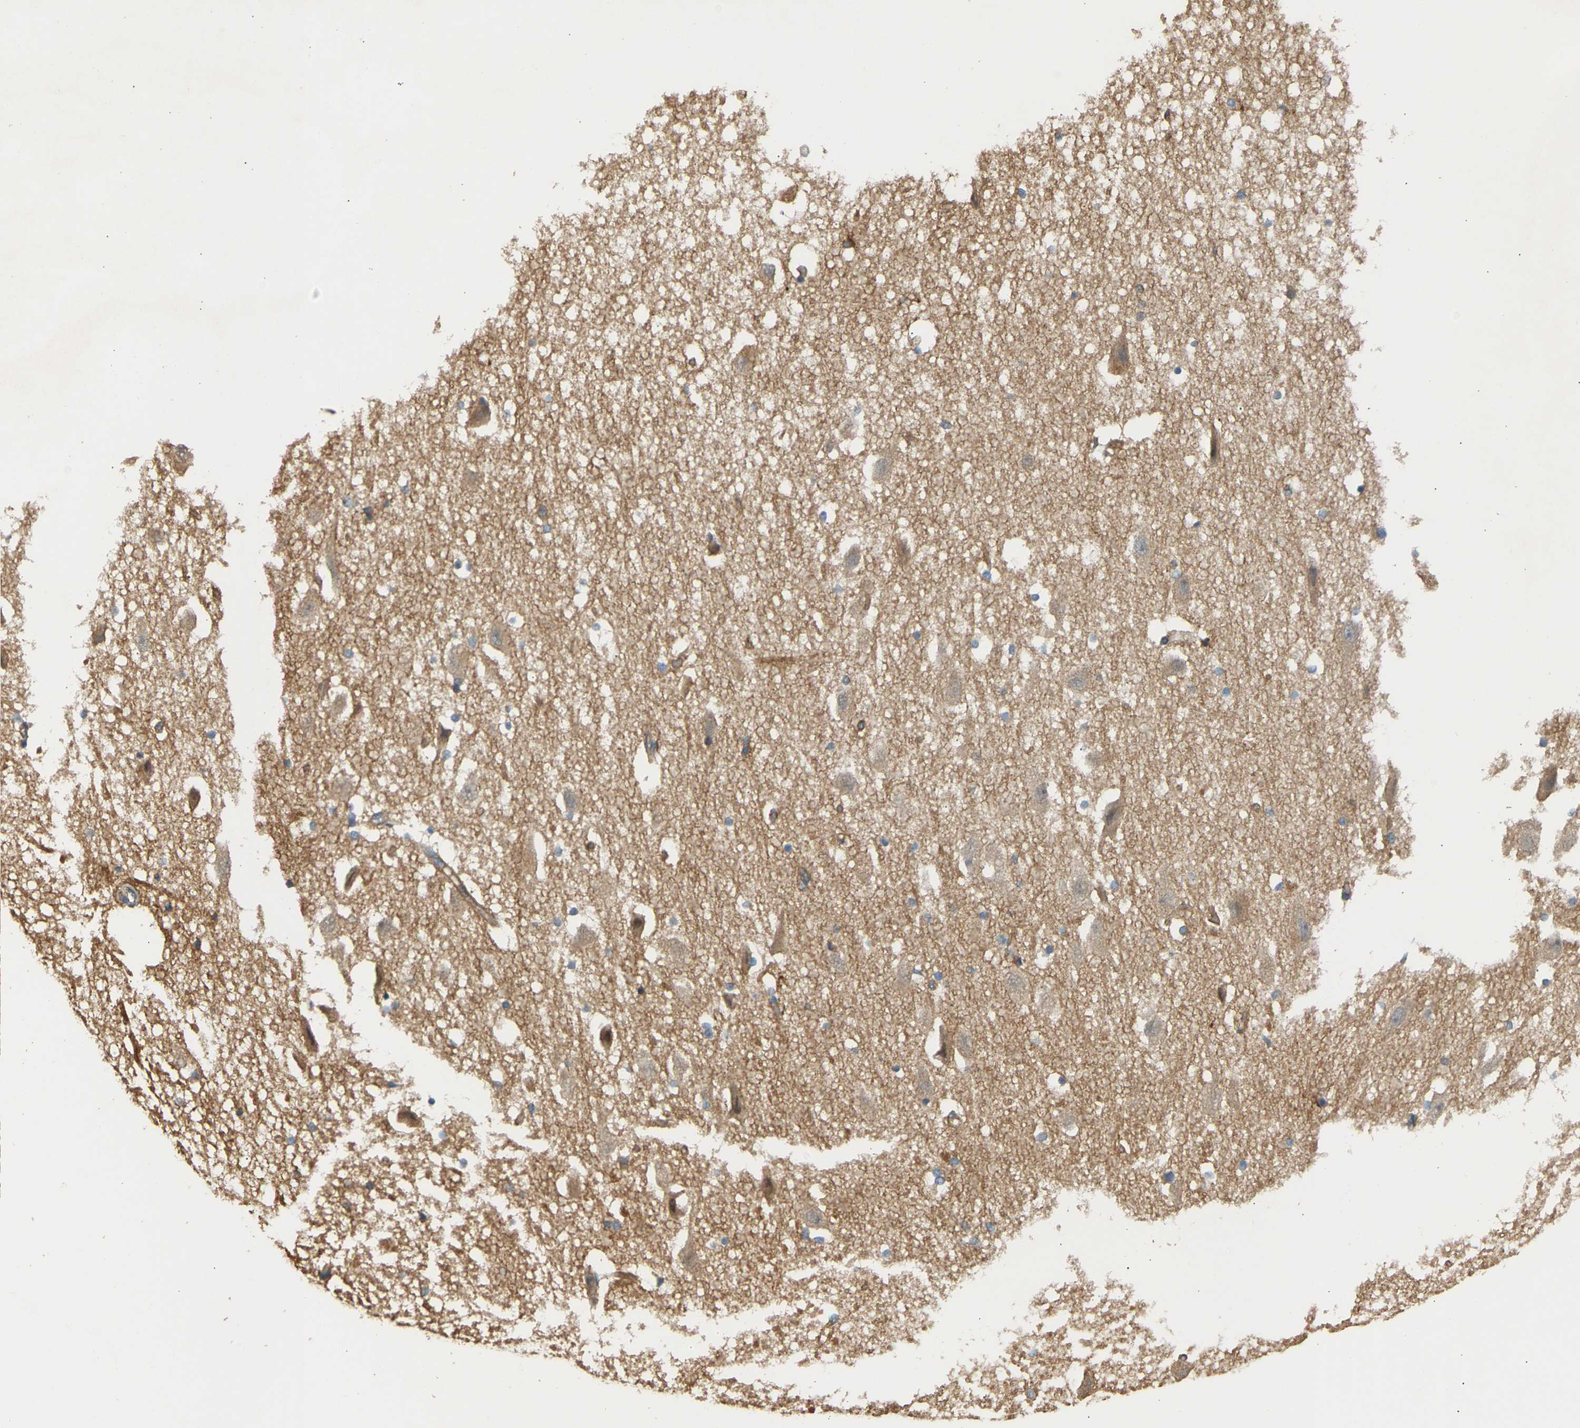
{"staining": {"intensity": "weak", "quantity": ">75%", "location": "cytoplasmic/membranous"}, "tissue": "hippocampus", "cell_type": "Glial cells", "image_type": "normal", "snomed": [{"axis": "morphology", "description": "Normal tissue, NOS"}, {"axis": "topography", "description": "Hippocampus"}], "caption": "Human hippocampus stained for a protein (brown) exhibits weak cytoplasmic/membranous positive expression in approximately >75% of glial cells.", "gene": "RGL1", "patient": {"sex": "female", "age": 19}}